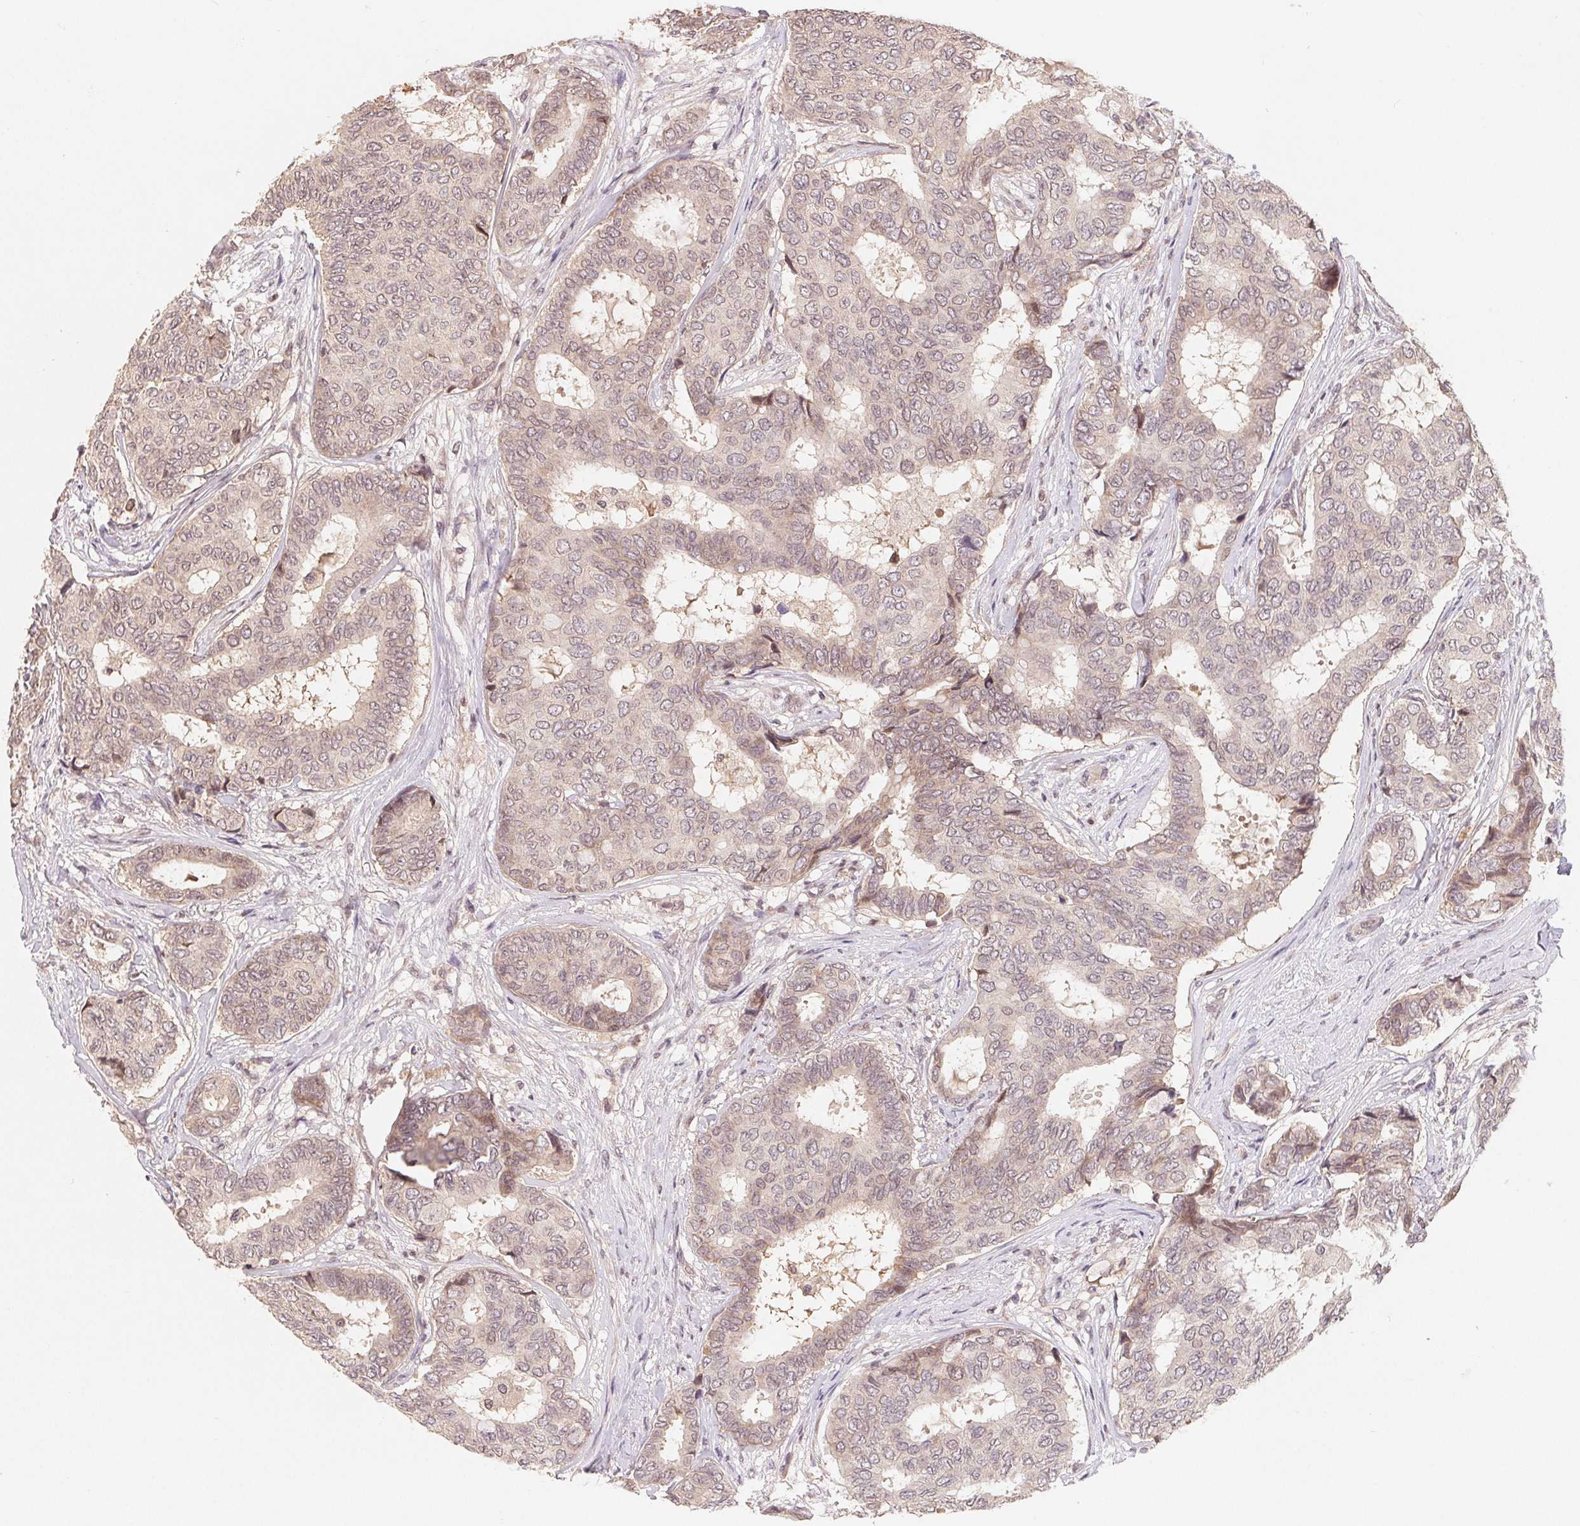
{"staining": {"intensity": "moderate", "quantity": "<25%", "location": "nuclear"}, "tissue": "breast cancer", "cell_type": "Tumor cells", "image_type": "cancer", "snomed": [{"axis": "morphology", "description": "Duct carcinoma"}, {"axis": "topography", "description": "Breast"}], "caption": "Tumor cells exhibit low levels of moderate nuclear expression in approximately <25% of cells in human breast cancer. Using DAB (3,3'-diaminobenzidine) (brown) and hematoxylin (blue) stains, captured at high magnification using brightfield microscopy.", "gene": "HMGN3", "patient": {"sex": "female", "age": 75}}